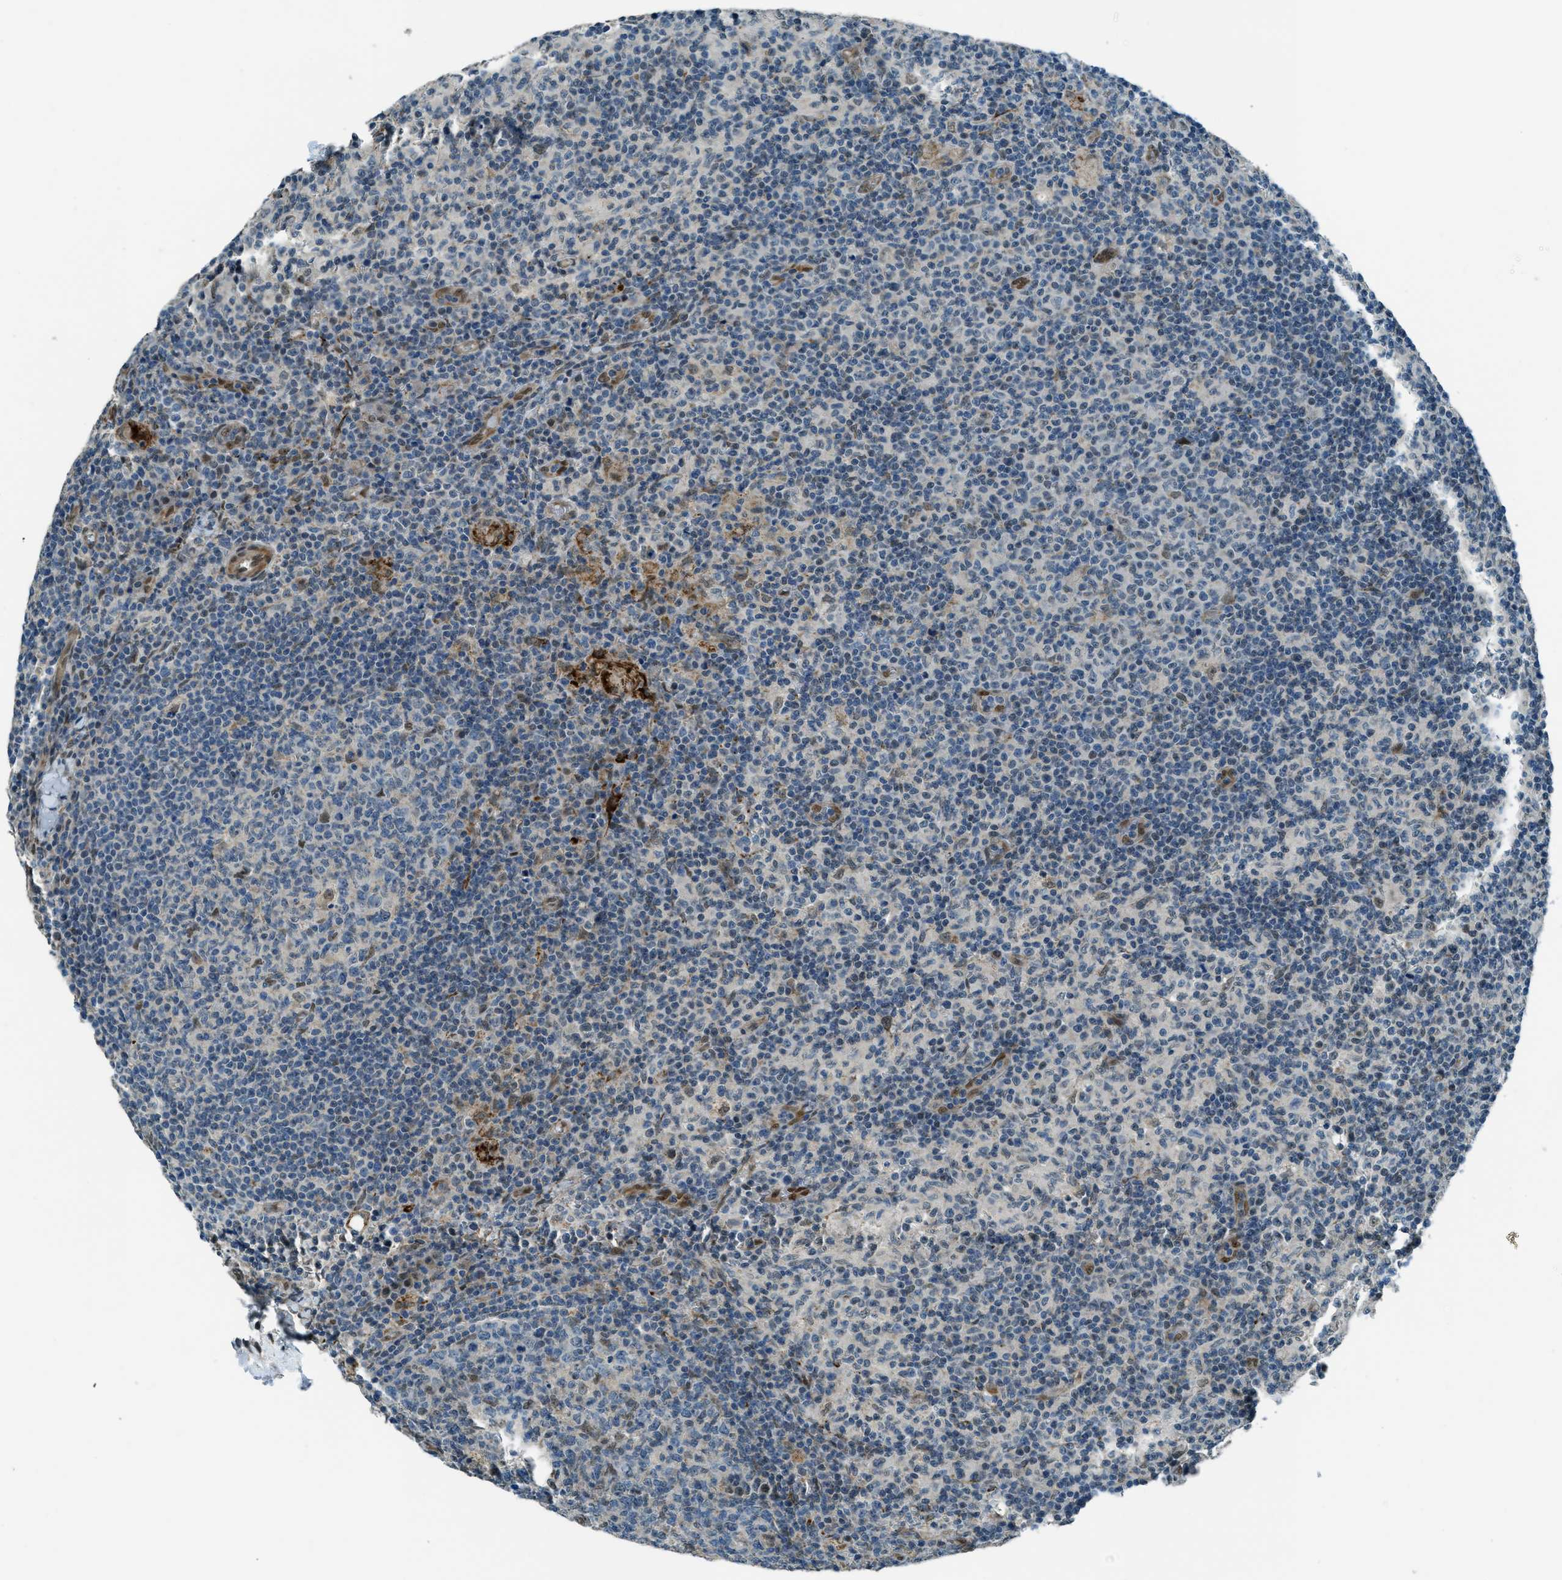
{"staining": {"intensity": "weak", "quantity": "<25%", "location": "nuclear"}, "tissue": "lymph node", "cell_type": "Germinal center cells", "image_type": "normal", "snomed": [{"axis": "morphology", "description": "Normal tissue, NOS"}, {"axis": "morphology", "description": "Inflammation, NOS"}, {"axis": "topography", "description": "Lymph node"}], "caption": "Immunohistochemistry of benign lymph node exhibits no positivity in germinal center cells.", "gene": "NPEPL1", "patient": {"sex": "male", "age": 55}}